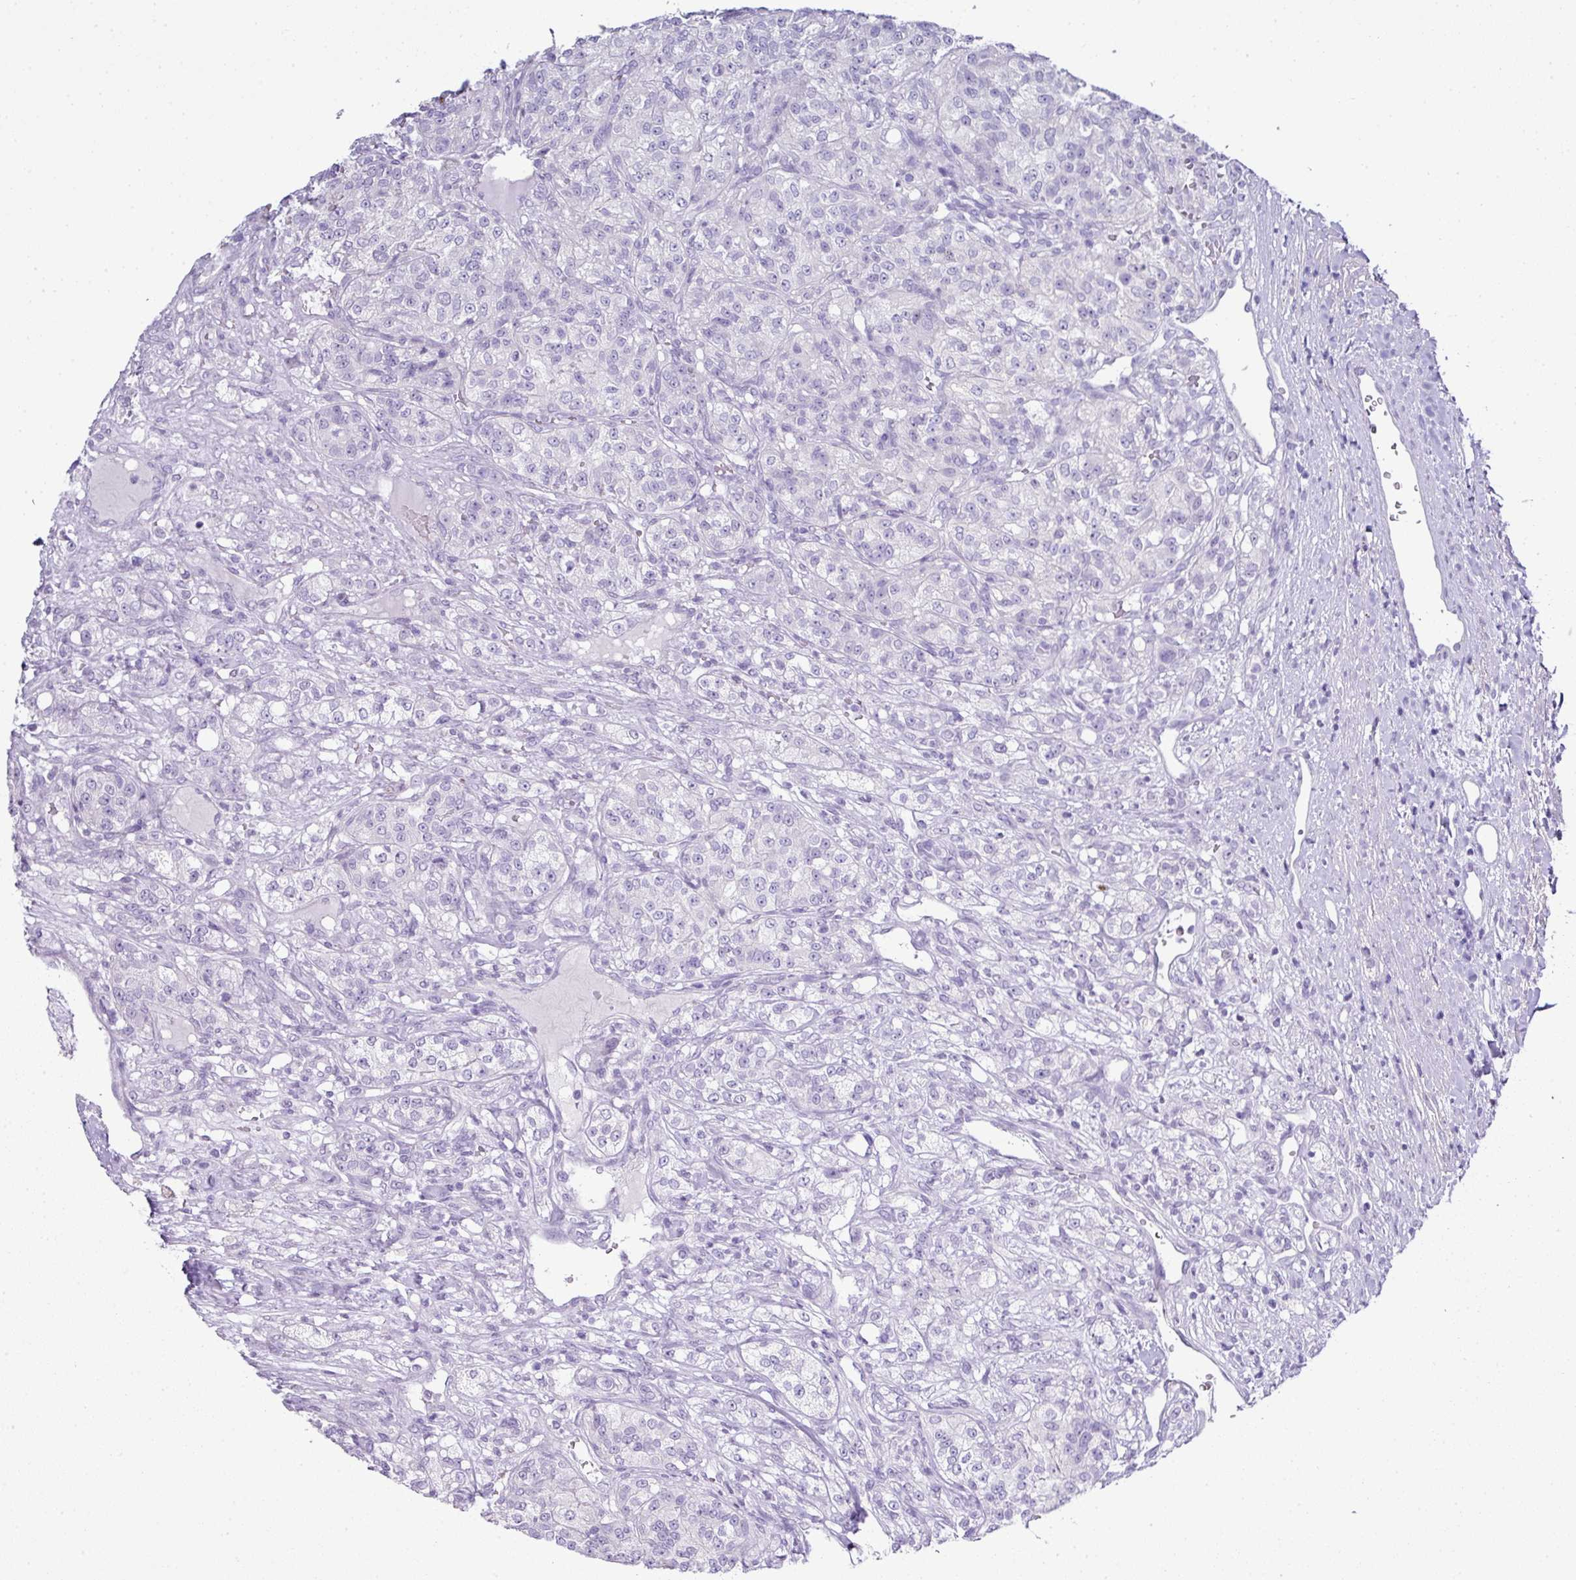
{"staining": {"intensity": "negative", "quantity": "none", "location": "none"}, "tissue": "renal cancer", "cell_type": "Tumor cells", "image_type": "cancer", "snomed": [{"axis": "morphology", "description": "Adenocarcinoma, NOS"}, {"axis": "topography", "description": "Kidney"}], "caption": "Immunohistochemistry of human adenocarcinoma (renal) displays no staining in tumor cells.", "gene": "BCL11A", "patient": {"sex": "female", "age": 63}}